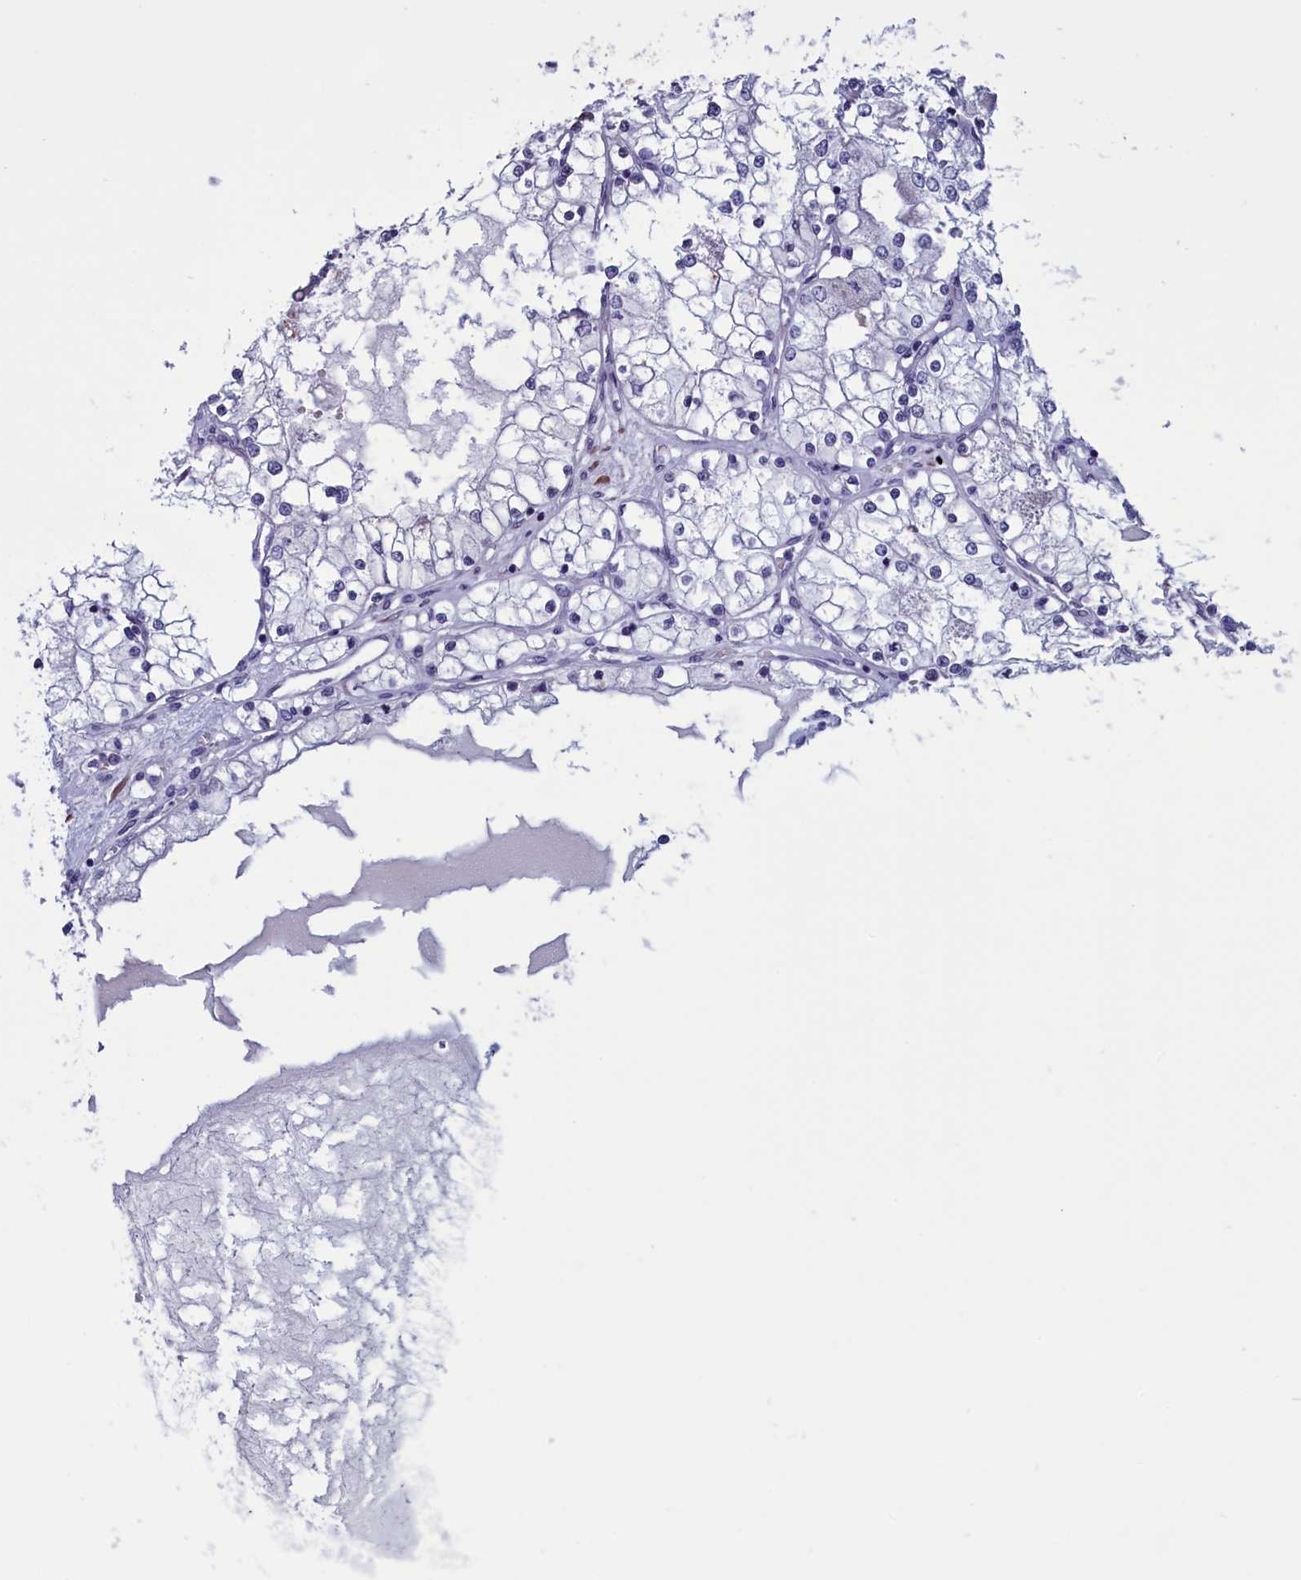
{"staining": {"intensity": "negative", "quantity": "none", "location": "none"}, "tissue": "renal cancer", "cell_type": "Tumor cells", "image_type": "cancer", "snomed": [{"axis": "morphology", "description": "Adenocarcinoma, NOS"}, {"axis": "topography", "description": "Kidney"}], "caption": "Immunohistochemistry (IHC) micrograph of adenocarcinoma (renal) stained for a protein (brown), which shows no positivity in tumor cells.", "gene": "PARS2", "patient": {"sex": "male", "age": 68}}